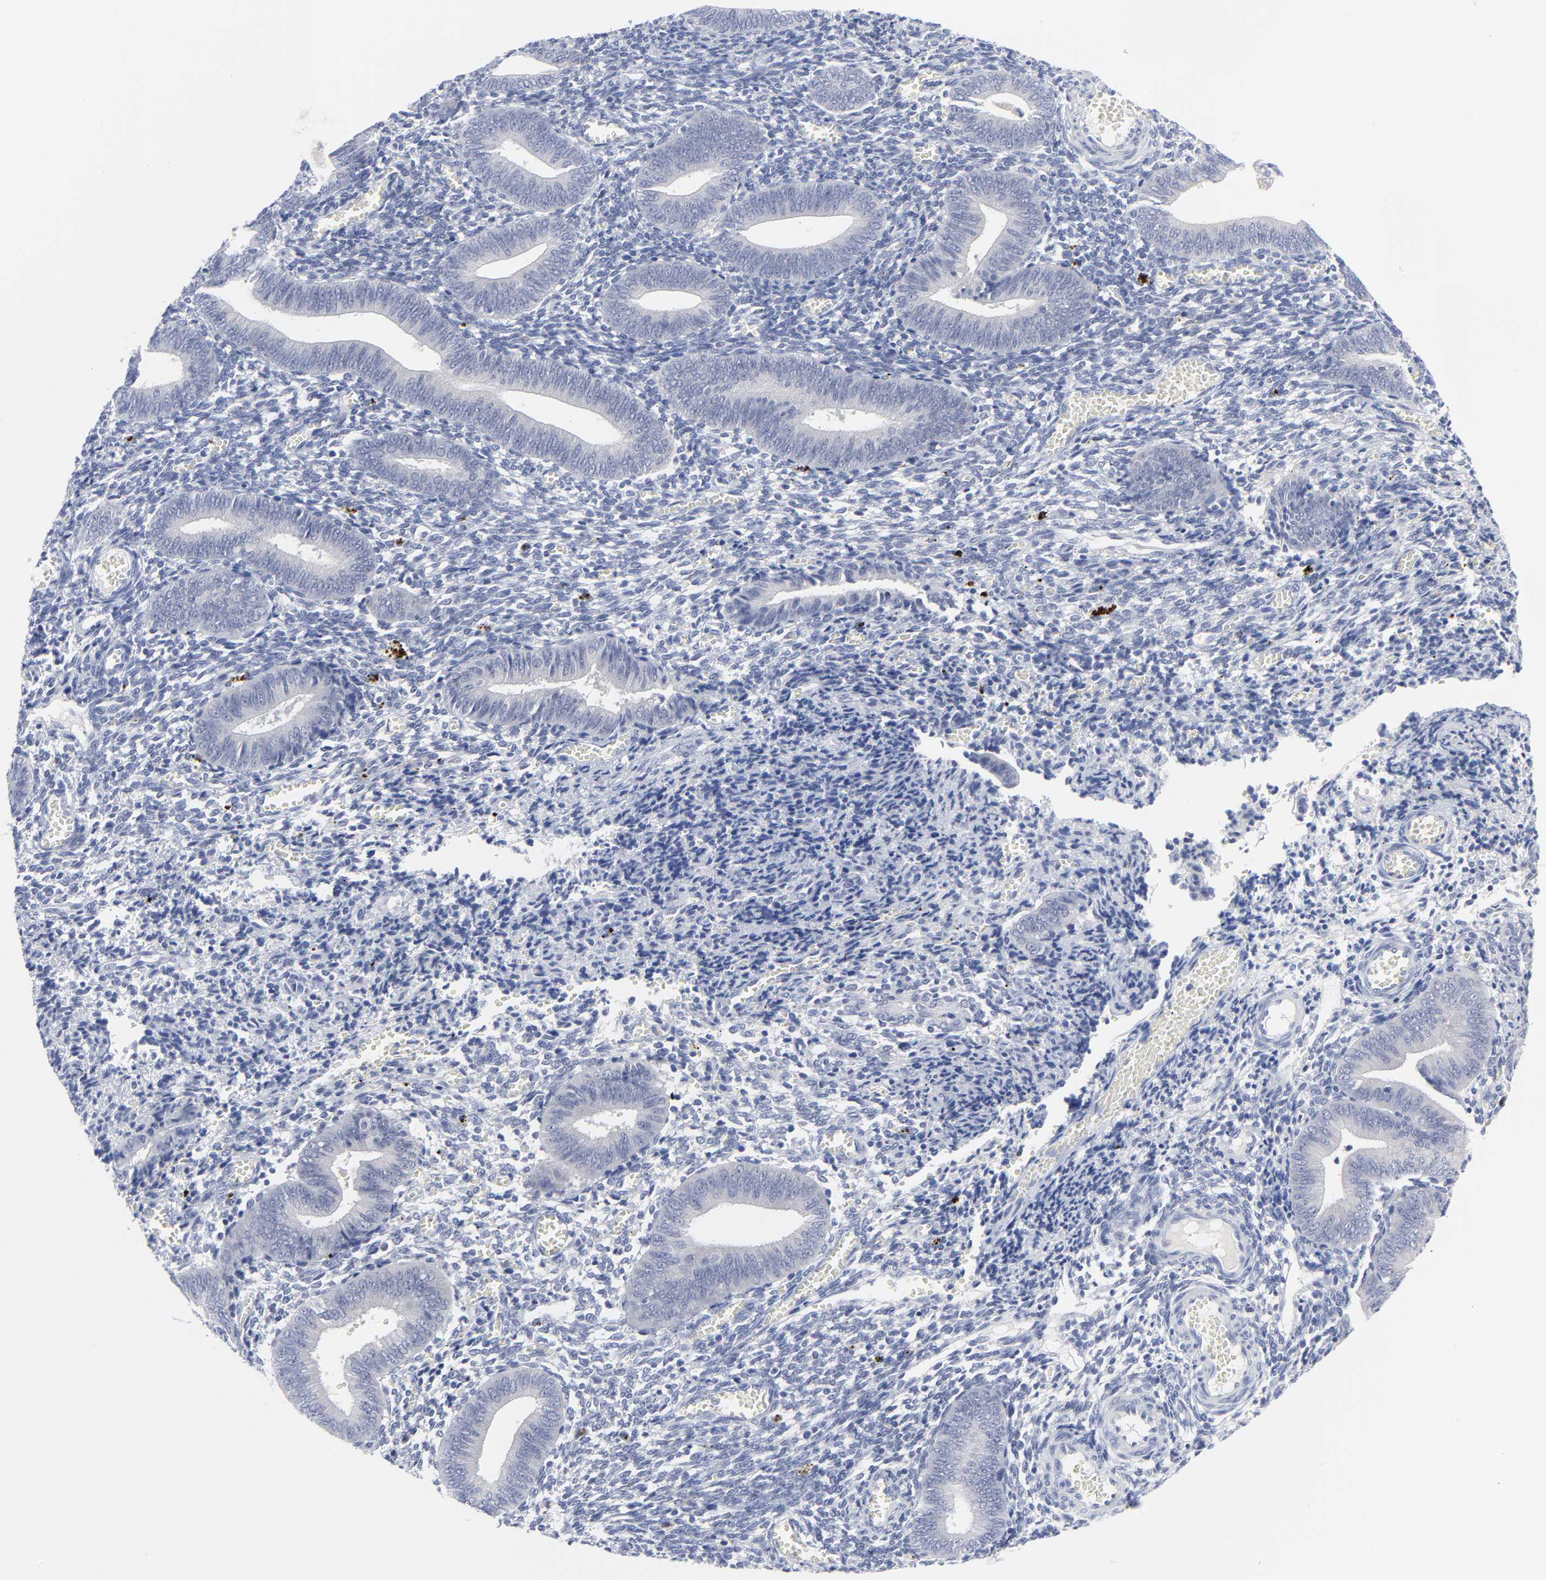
{"staining": {"intensity": "negative", "quantity": "none", "location": "none"}, "tissue": "endometrium", "cell_type": "Cells in endometrial stroma", "image_type": "normal", "snomed": [{"axis": "morphology", "description": "Normal tissue, NOS"}, {"axis": "topography", "description": "Uterus"}, {"axis": "topography", "description": "Endometrium"}], "caption": "This is an immunohistochemistry (IHC) histopathology image of unremarkable human endometrium. There is no positivity in cells in endometrial stroma.", "gene": "CLEC4G", "patient": {"sex": "female", "age": 33}}